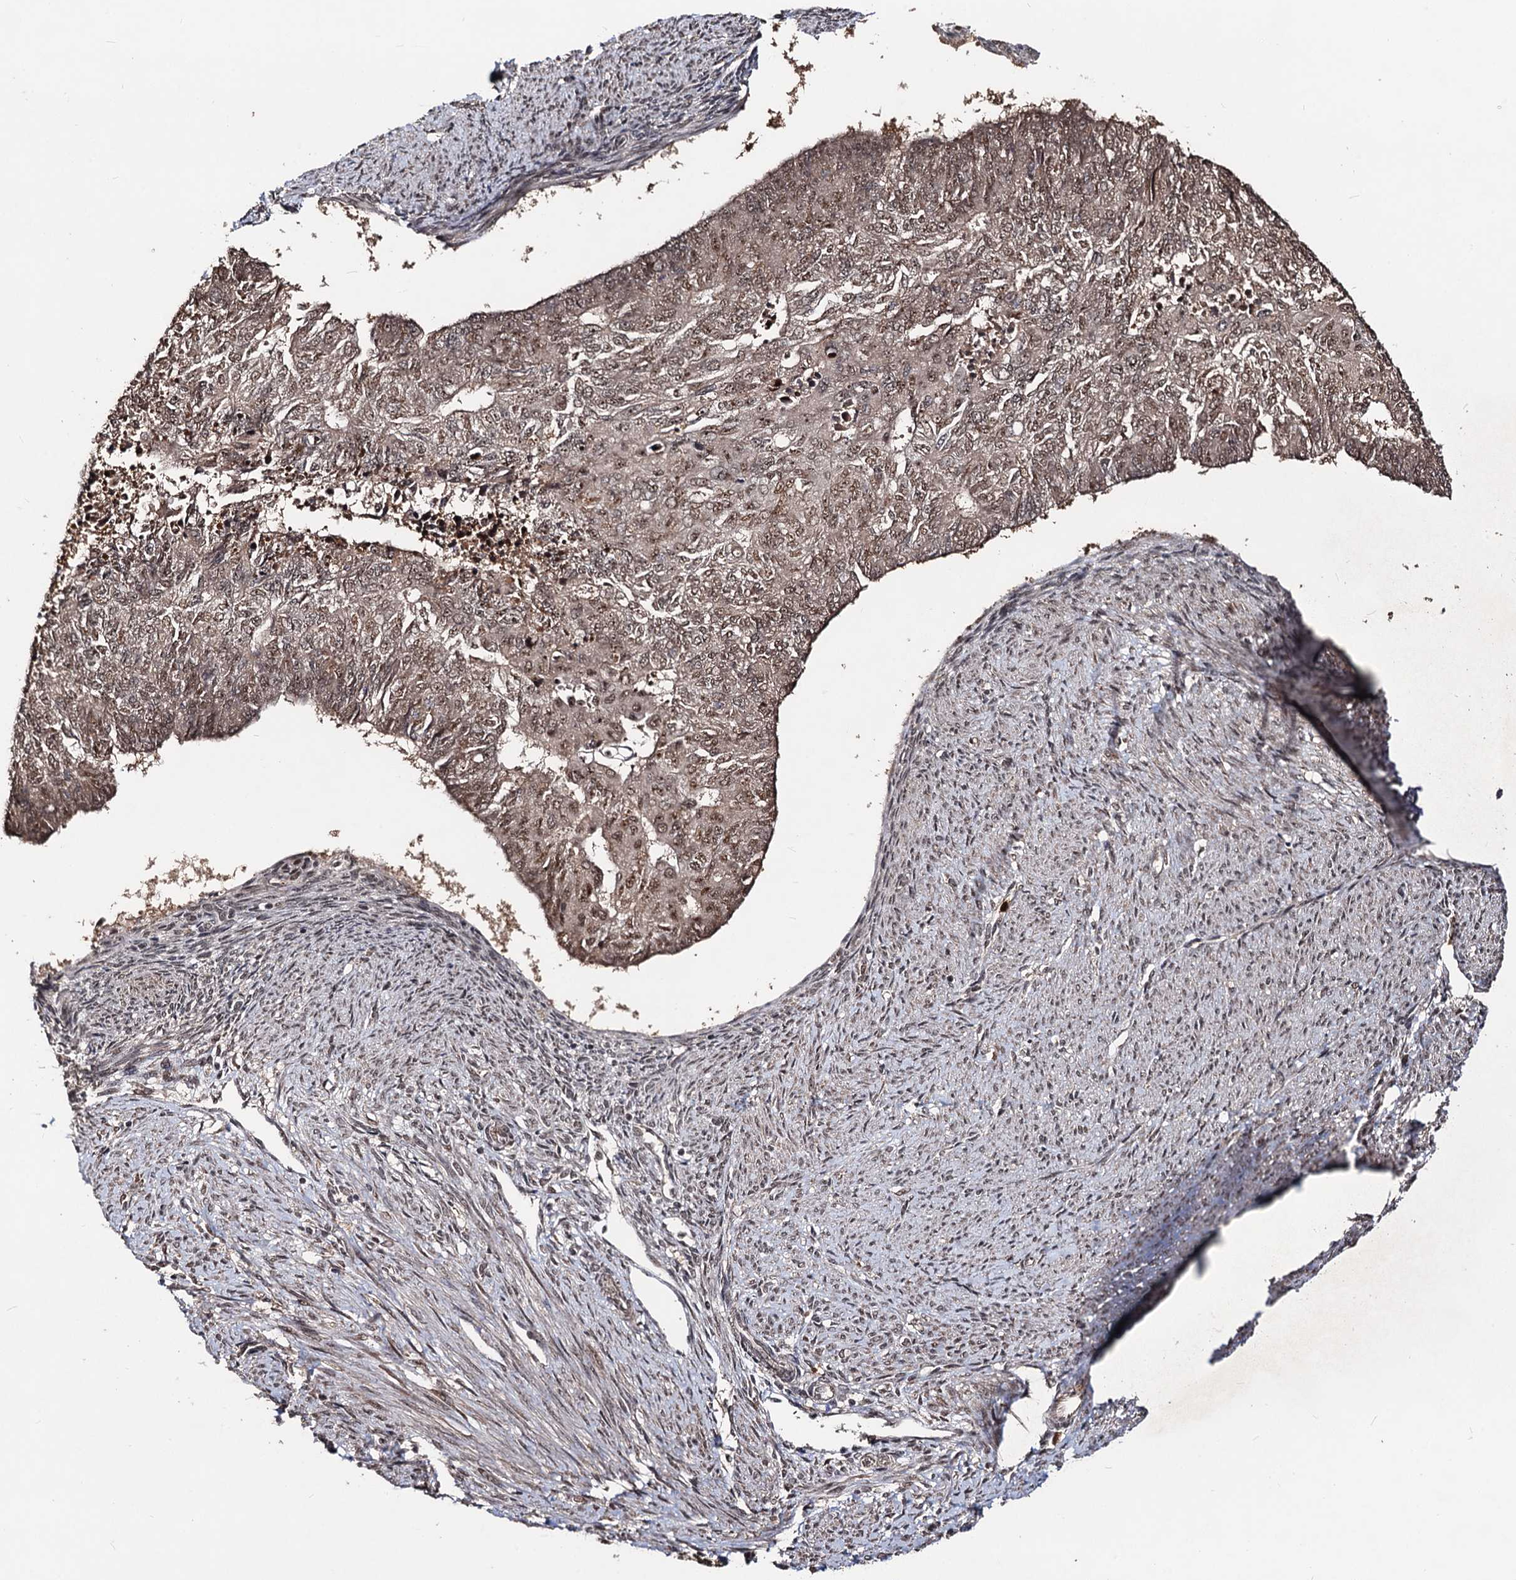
{"staining": {"intensity": "moderate", "quantity": ">75%", "location": "nuclear"}, "tissue": "endometrial cancer", "cell_type": "Tumor cells", "image_type": "cancer", "snomed": [{"axis": "morphology", "description": "Adenocarcinoma, NOS"}, {"axis": "topography", "description": "Endometrium"}], "caption": "The histopathology image demonstrates immunohistochemical staining of adenocarcinoma (endometrial). There is moderate nuclear expression is present in approximately >75% of tumor cells.", "gene": "SFSWAP", "patient": {"sex": "female", "age": 32}}